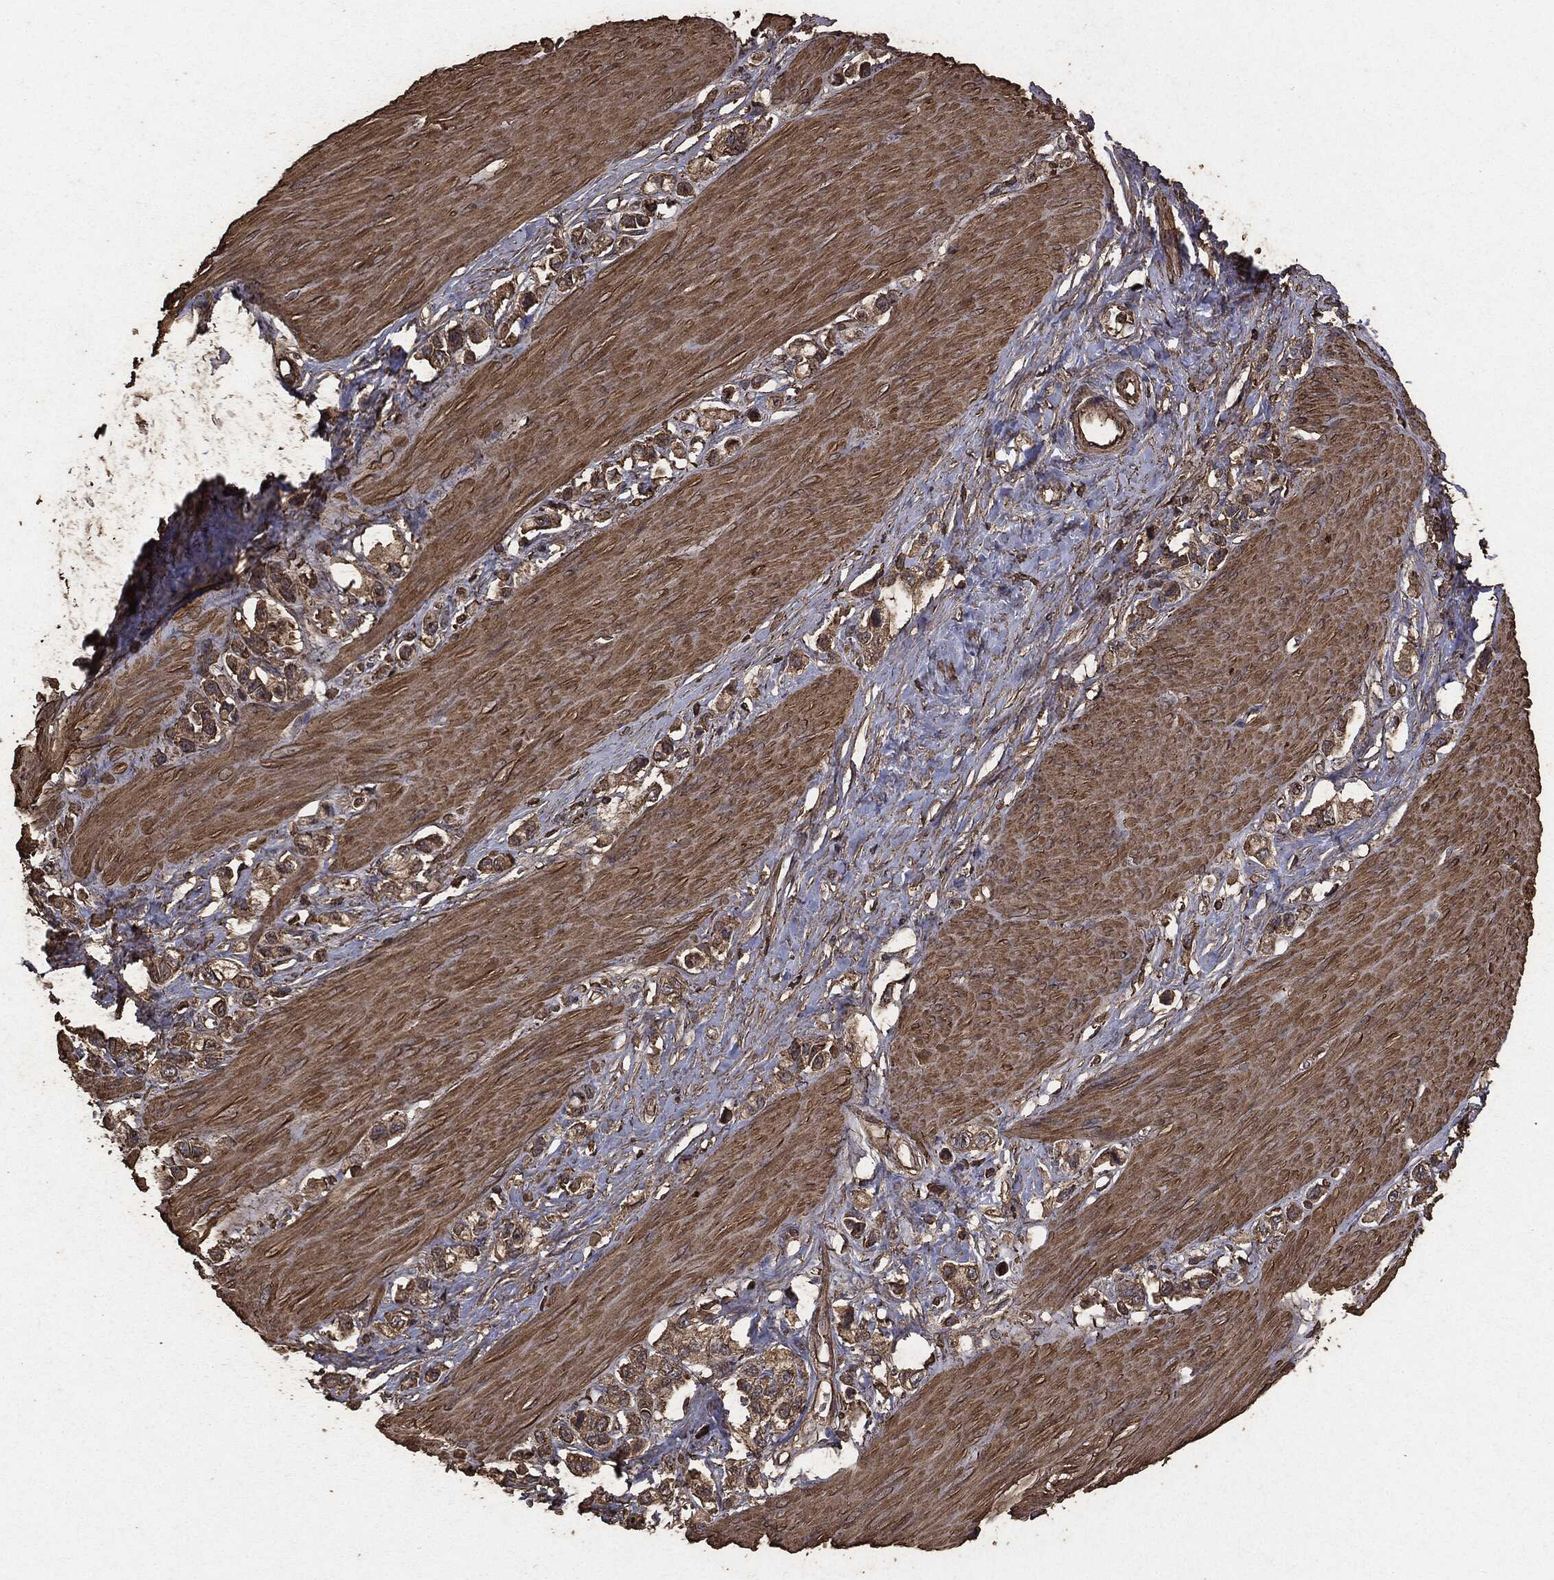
{"staining": {"intensity": "moderate", "quantity": ">75%", "location": "cytoplasmic/membranous"}, "tissue": "stomach cancer", "cell_type": "Tumor cells", "image_type": "cancer", "snomed": [{"axis": "morphology", "description": "Normal tissue, NOS"}, {"axis": "morphology", "description": "Adenocarcinoma, NOS"}, {"axis": "morphology", "description": "Adenocarcinoma, High grade"}, {"axis": "topography", "description": "Stomach, upper"}, {"axis": "topography", "description": "Stomach"}], "caption": "The histopathology image exhibits staining of stomach cancer (adenocarcinoma), revealing moderate cytoplasmic/membranous protein expression (brown color) within tumor cells.", "gene": "MTOR", "patient": {"sex": "female", "age": 65}}